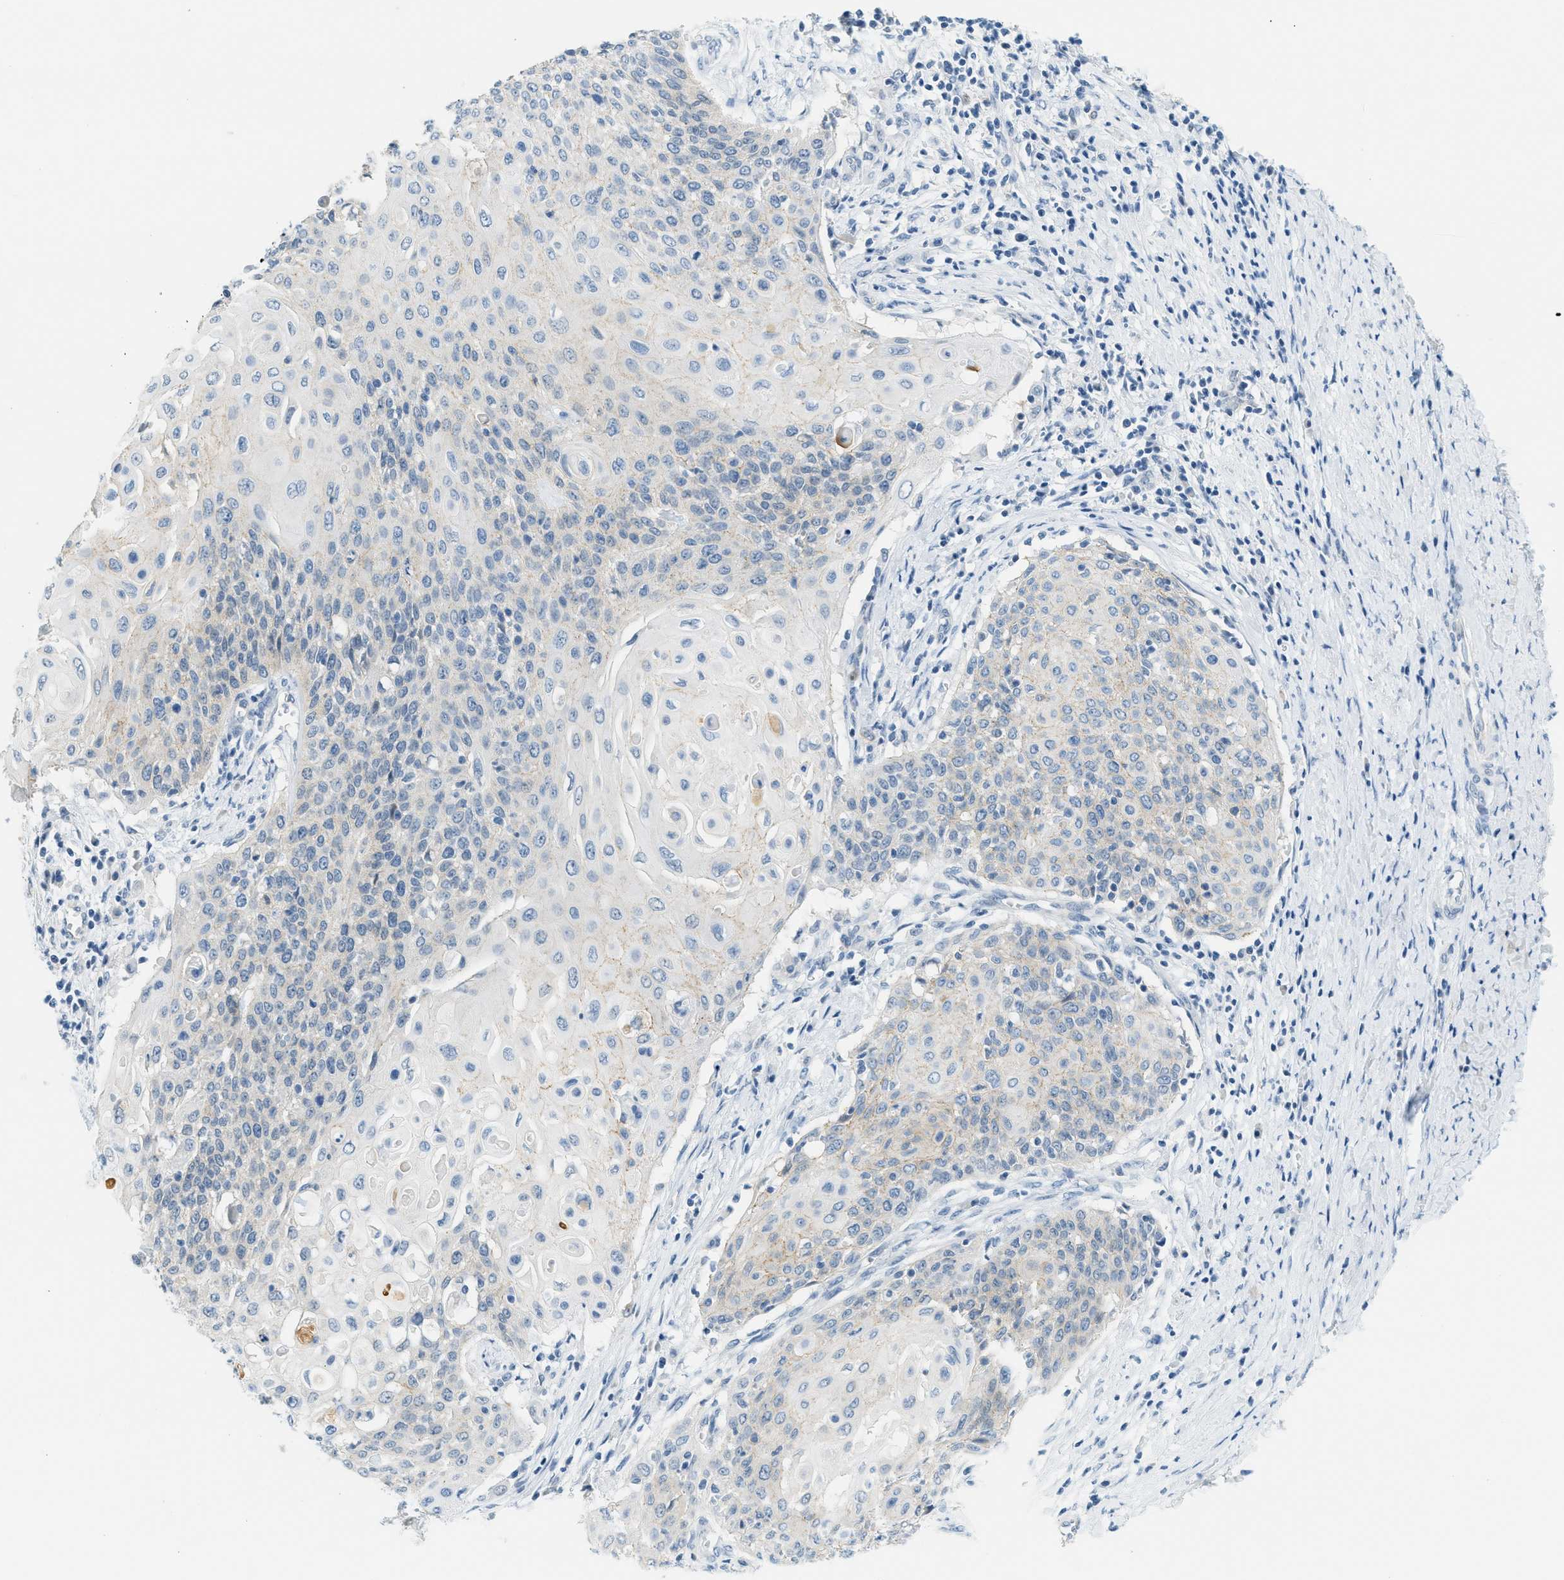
{"staining": {"intensity": "weak", "quantity": "<25%", "location": "cytoplasmic/membranous"}, "tissue": "cervical cancer", "cell_type": "Tumor cells", "image_type": "cancer", "snomed": [{"axis": "morphology", "description": "Squamous cell carcinoma, NOS"}, {"axis": "topography", "description": "Cervix"}], "caption": "Tumor cells show no significant protein staining in cervical squamous cell carcinoma. Nuclei are stained in blue.", "gene": "CYP4X1", "patient": {"sex": "female", "age": 39}}